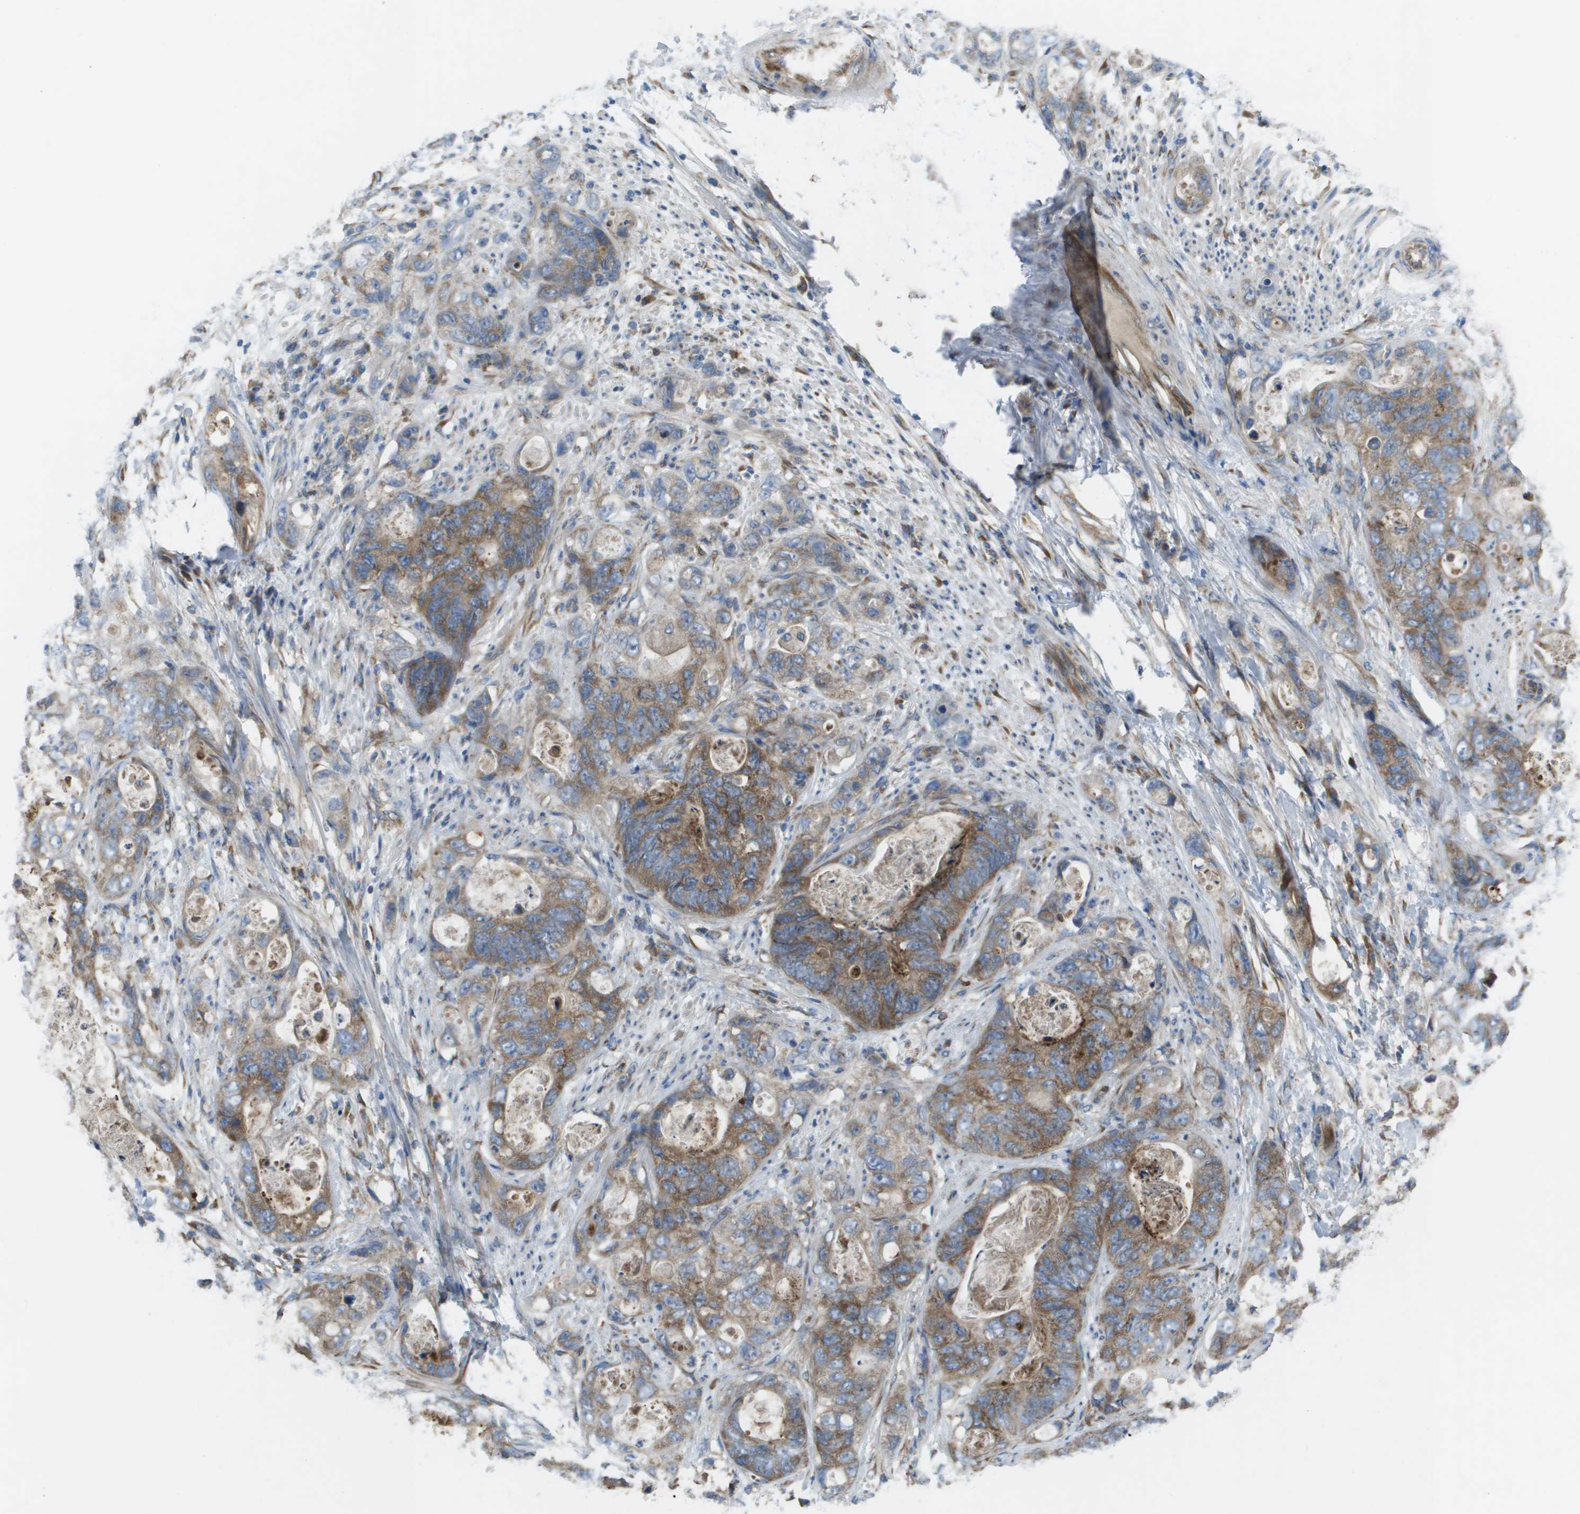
{"staining": {"intensity": "moderate", "quantity": ">75%", "location": "cytoplasmic/membranous"}, "tissue": "stomach cancer", "cell_type": "Tumor cells", "image_type": "cancer", "snomed": [{"axis": "morphology", "description": "Adenocarcinoma, NOS"}, {"axis": "topography", "description": "Stomach"}], "caption": "An immunohistochemistry photomicrograph of tumor tissue is shown. Protein staining in brown labels moderate cytoplasmic/membranous positivity in adenocarcinoma (stomach) within tumor cells.", "gene": "CLCN2", "patient": {"sex": "female", "age": 89}}